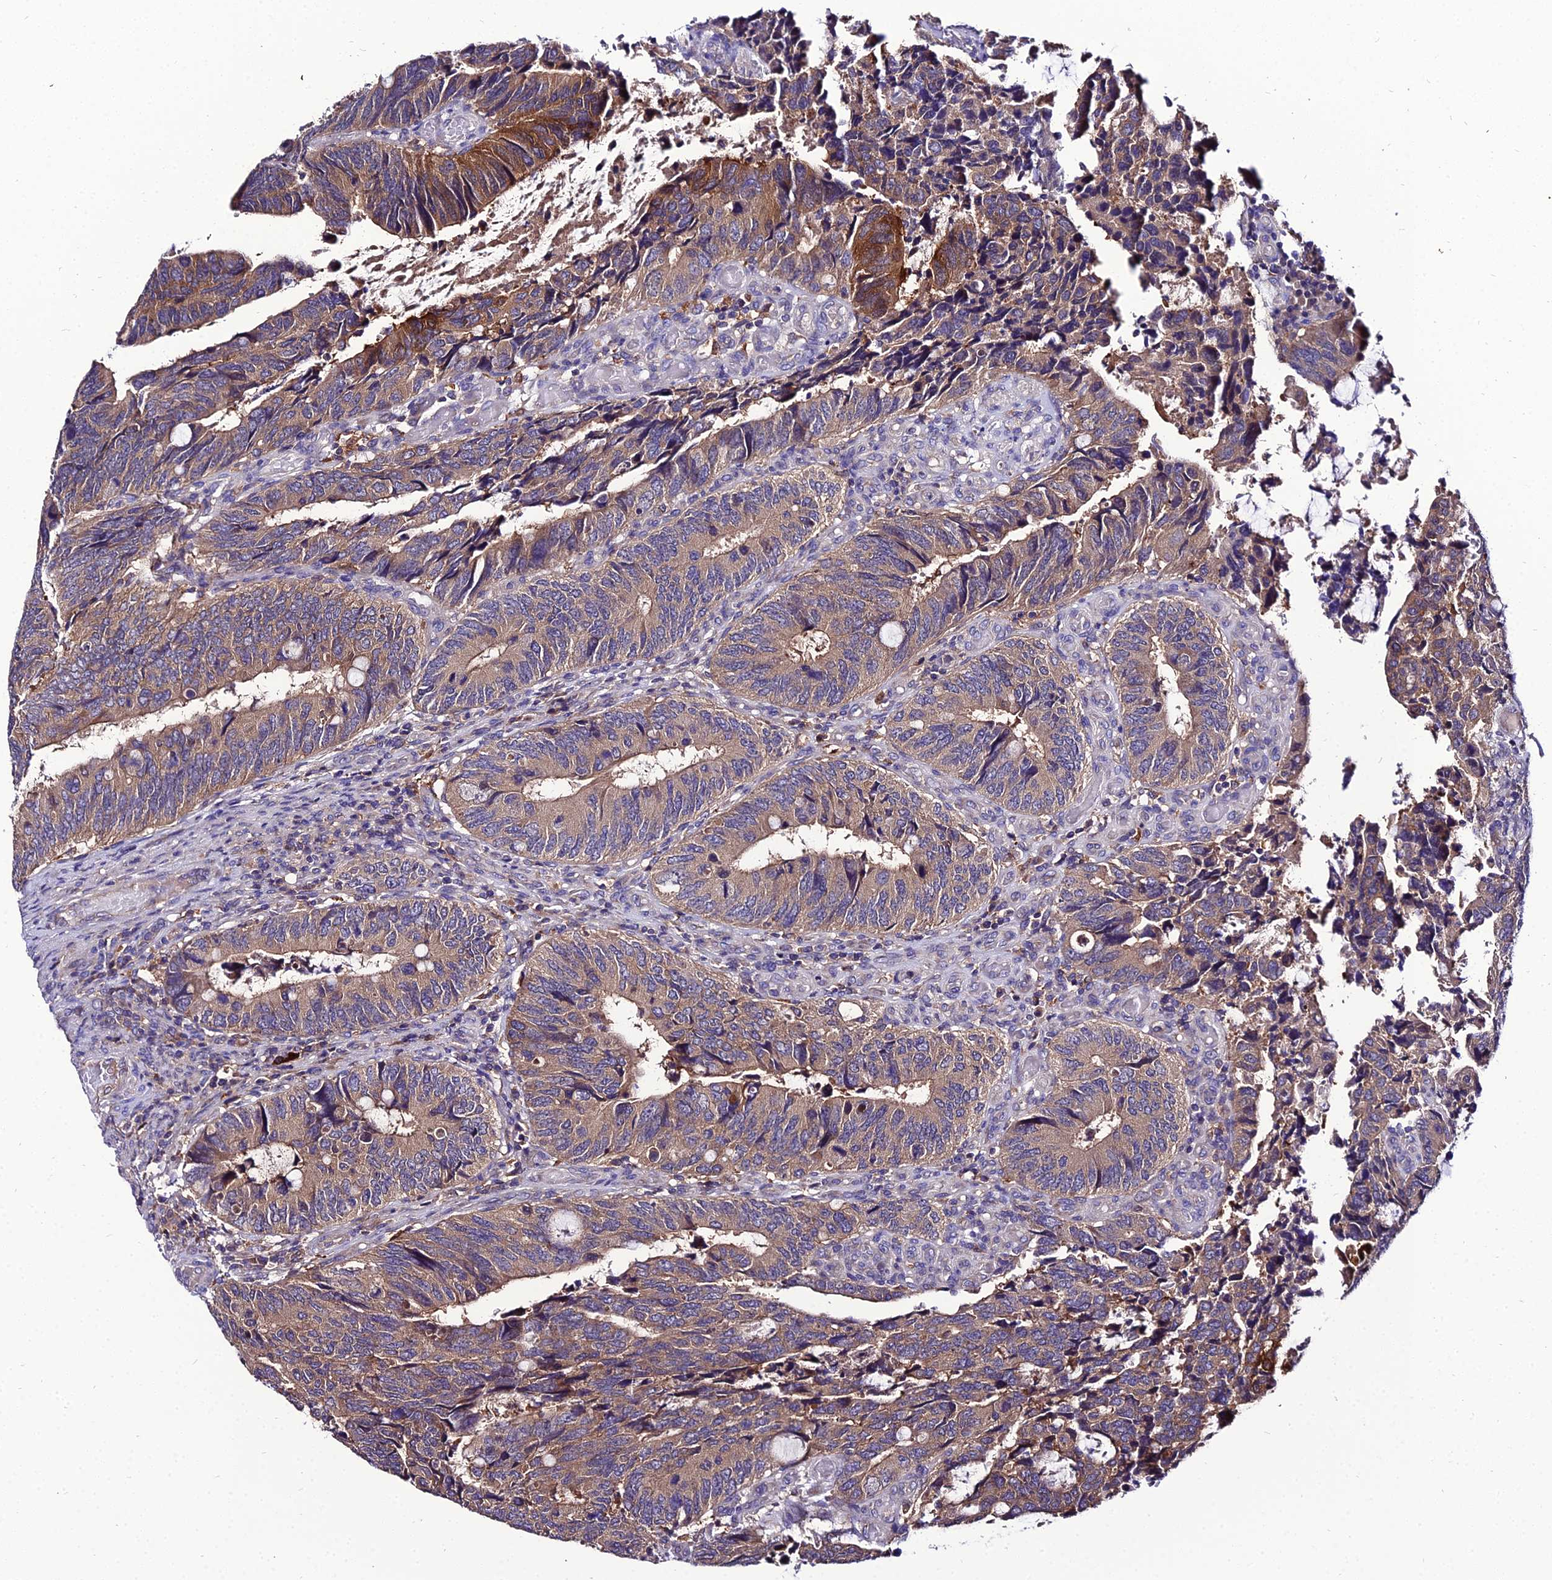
{"staining": {"intensity": "moderate", "quantity": "25%-75%", "location": "cytoplasmic/membranous"}, "tissue": "colorectal cancer", "cell_type": "Tumor cells", "image_type": "cancer", "snomed": [{"axis": "morphology", "description": "Adenocarcinoma, NOS"}, {"axis": "topography", "description": "Colon"}], "caption": "DAB immunohistochemical staining of human colorectal cancer (adenocarcinoma) demonstrates moderate cytoplasmic/membranous protein positivity in about 25%-75% of tumor cells. (IHC, brightfield microscopy, high magnification).", "gene": "C2orf69", "patient": {"sex": "male", "age": 87}}